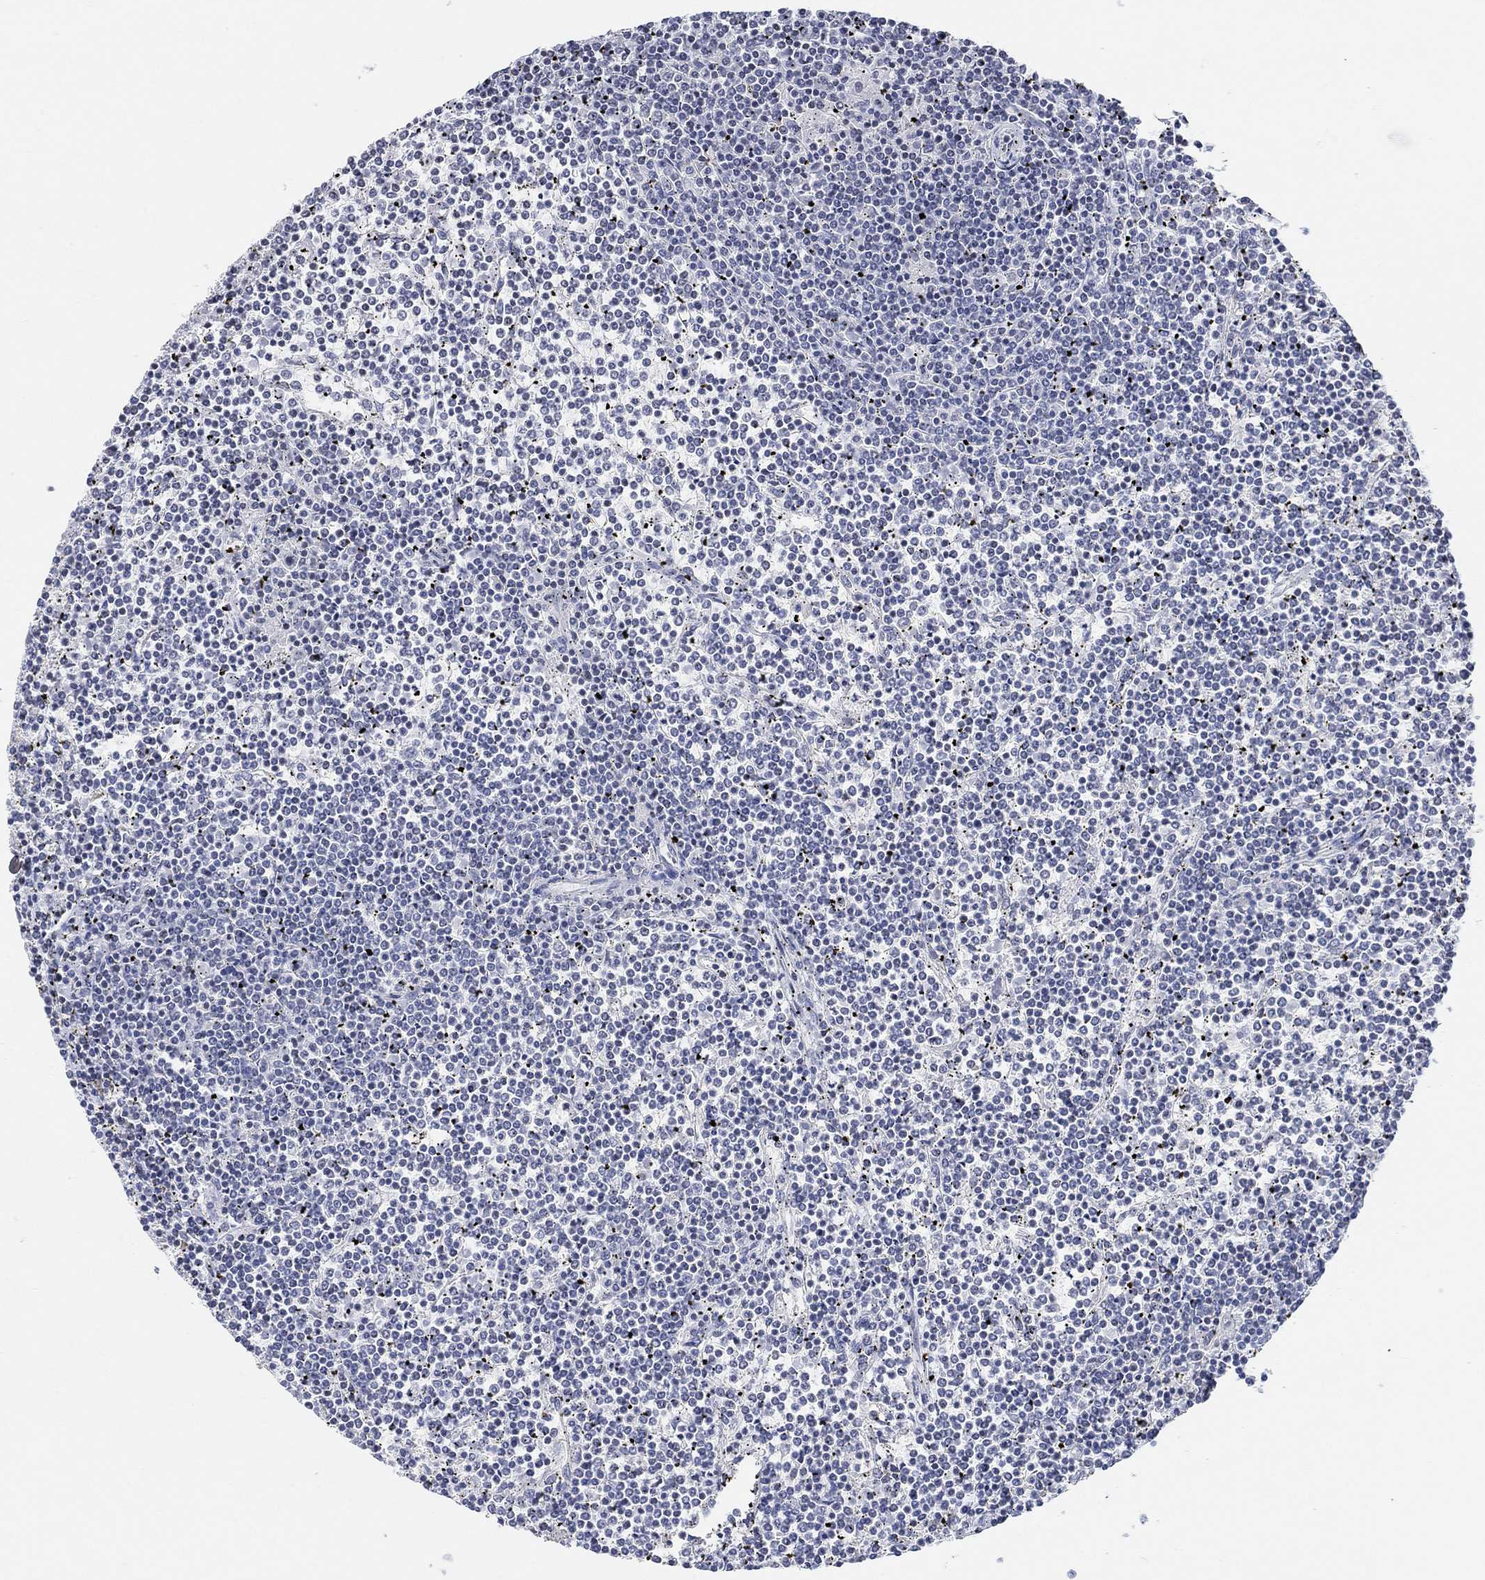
{"staining": {"intensity": "negative", "quantity": "none", "location": "none"}, "tissue": "lymphoma", "cell_type": "Tumor cells", "image_type": "cancer", "snomed": [{"axis": "morphology", "description": "Malignant lymphoma, non-Hodgkin's type, Low grade"}, {"axis": "topography", "description": "Spleen"}], "caption": "Immunohistochemistry (IHC) of human malignant lymphoma, non-Hodgkin's type (low-grade) reveals no positivity in tumor cells.", "gene": "PURG", "patient": {"sex": "female", "age": 19}}